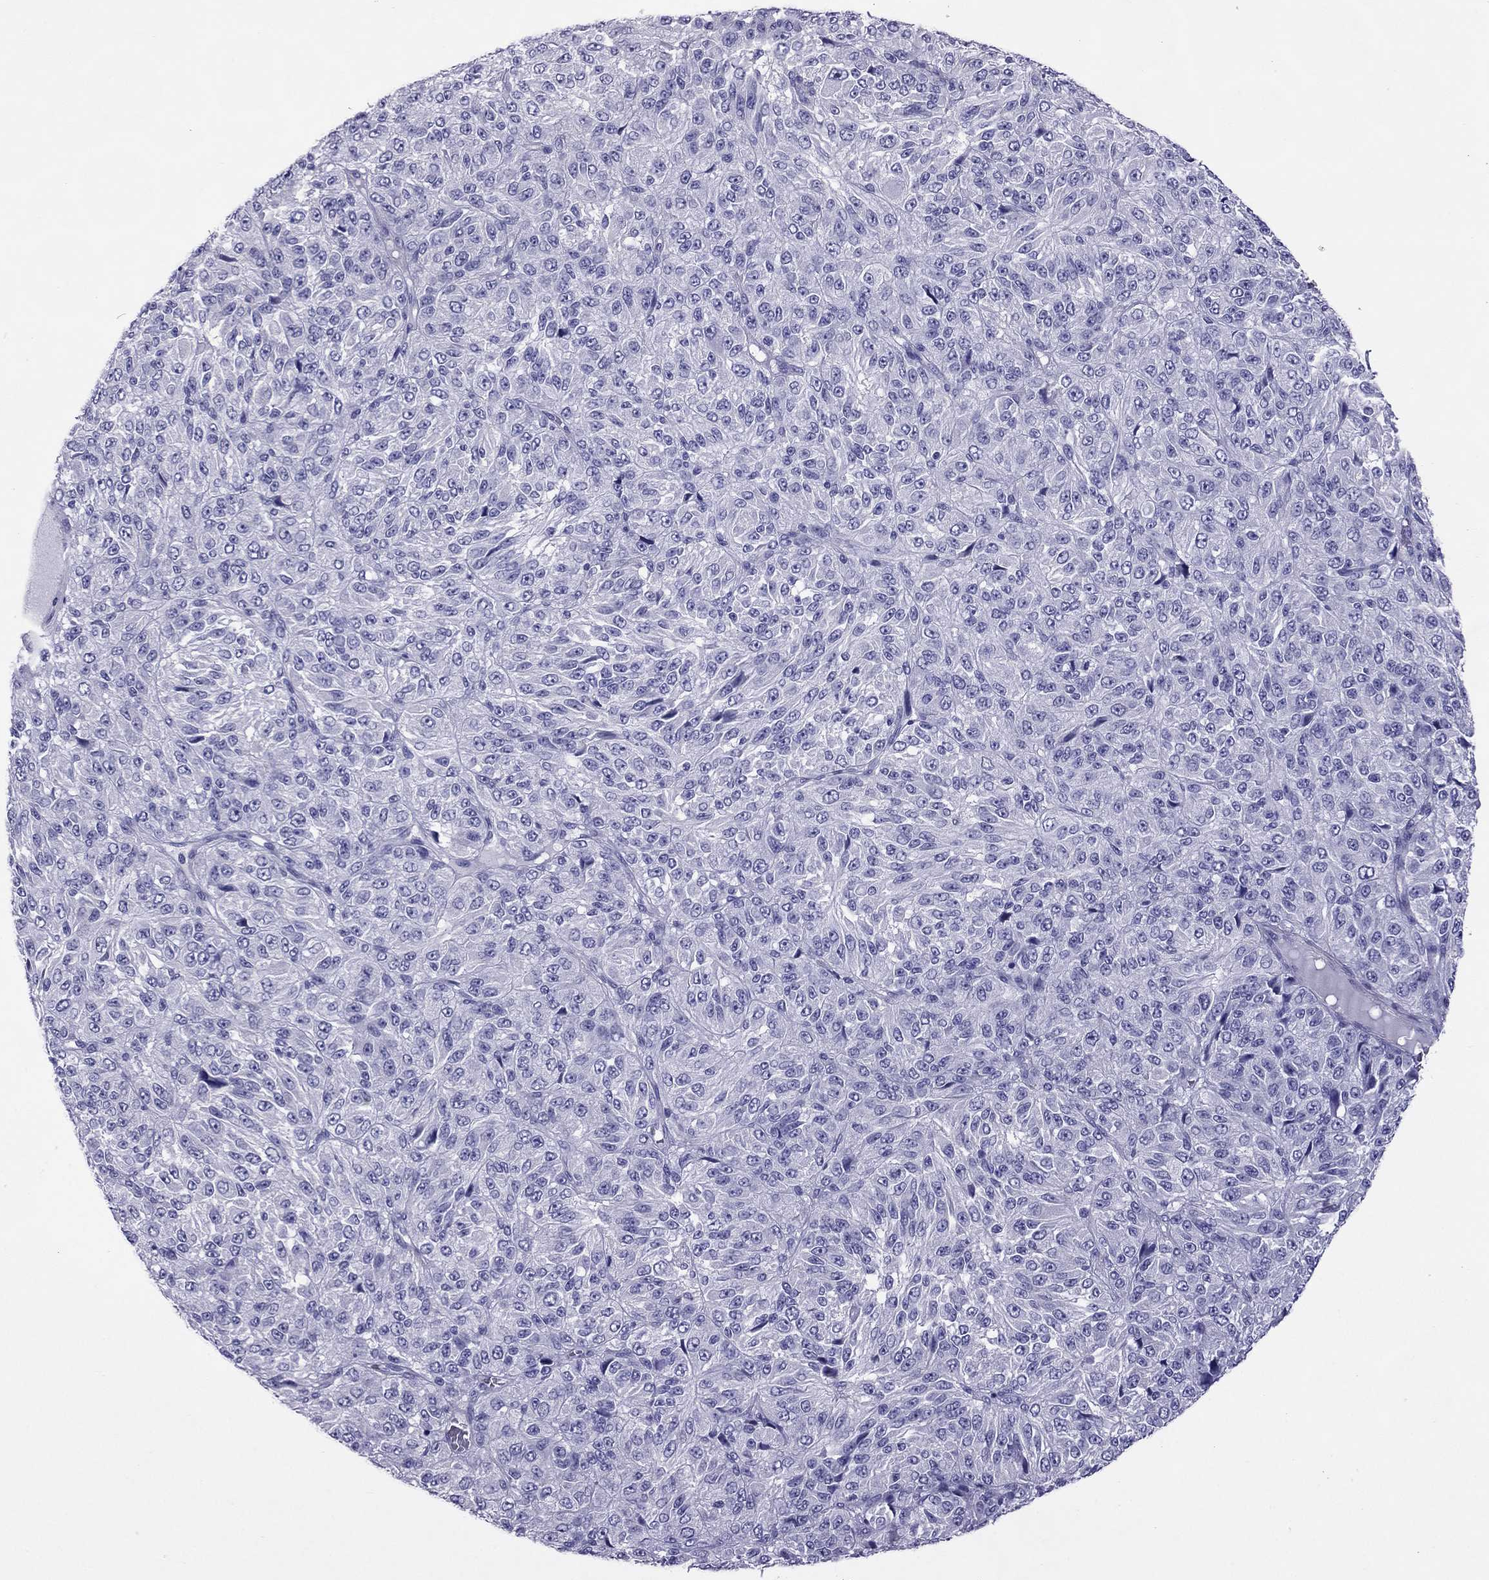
{"staining": {"intensity": "negative", "quantity": "none", "location": "none"}, "tissue": "melanoma", "cell_type": "Tumor cells", "image_type": "cancer", "snomed": [{"axis": "morphology", "description": "Malignant melanoma, Metastatic site"}, {"axis": "topography", "description": "Brain"}], "caption": "IHC micrograph of melanoma stained for a protein (brown), which demonstrates no expression in tumor cells.", "gene": "MYL11", "patient": {"sex": "female", "age": 56}}